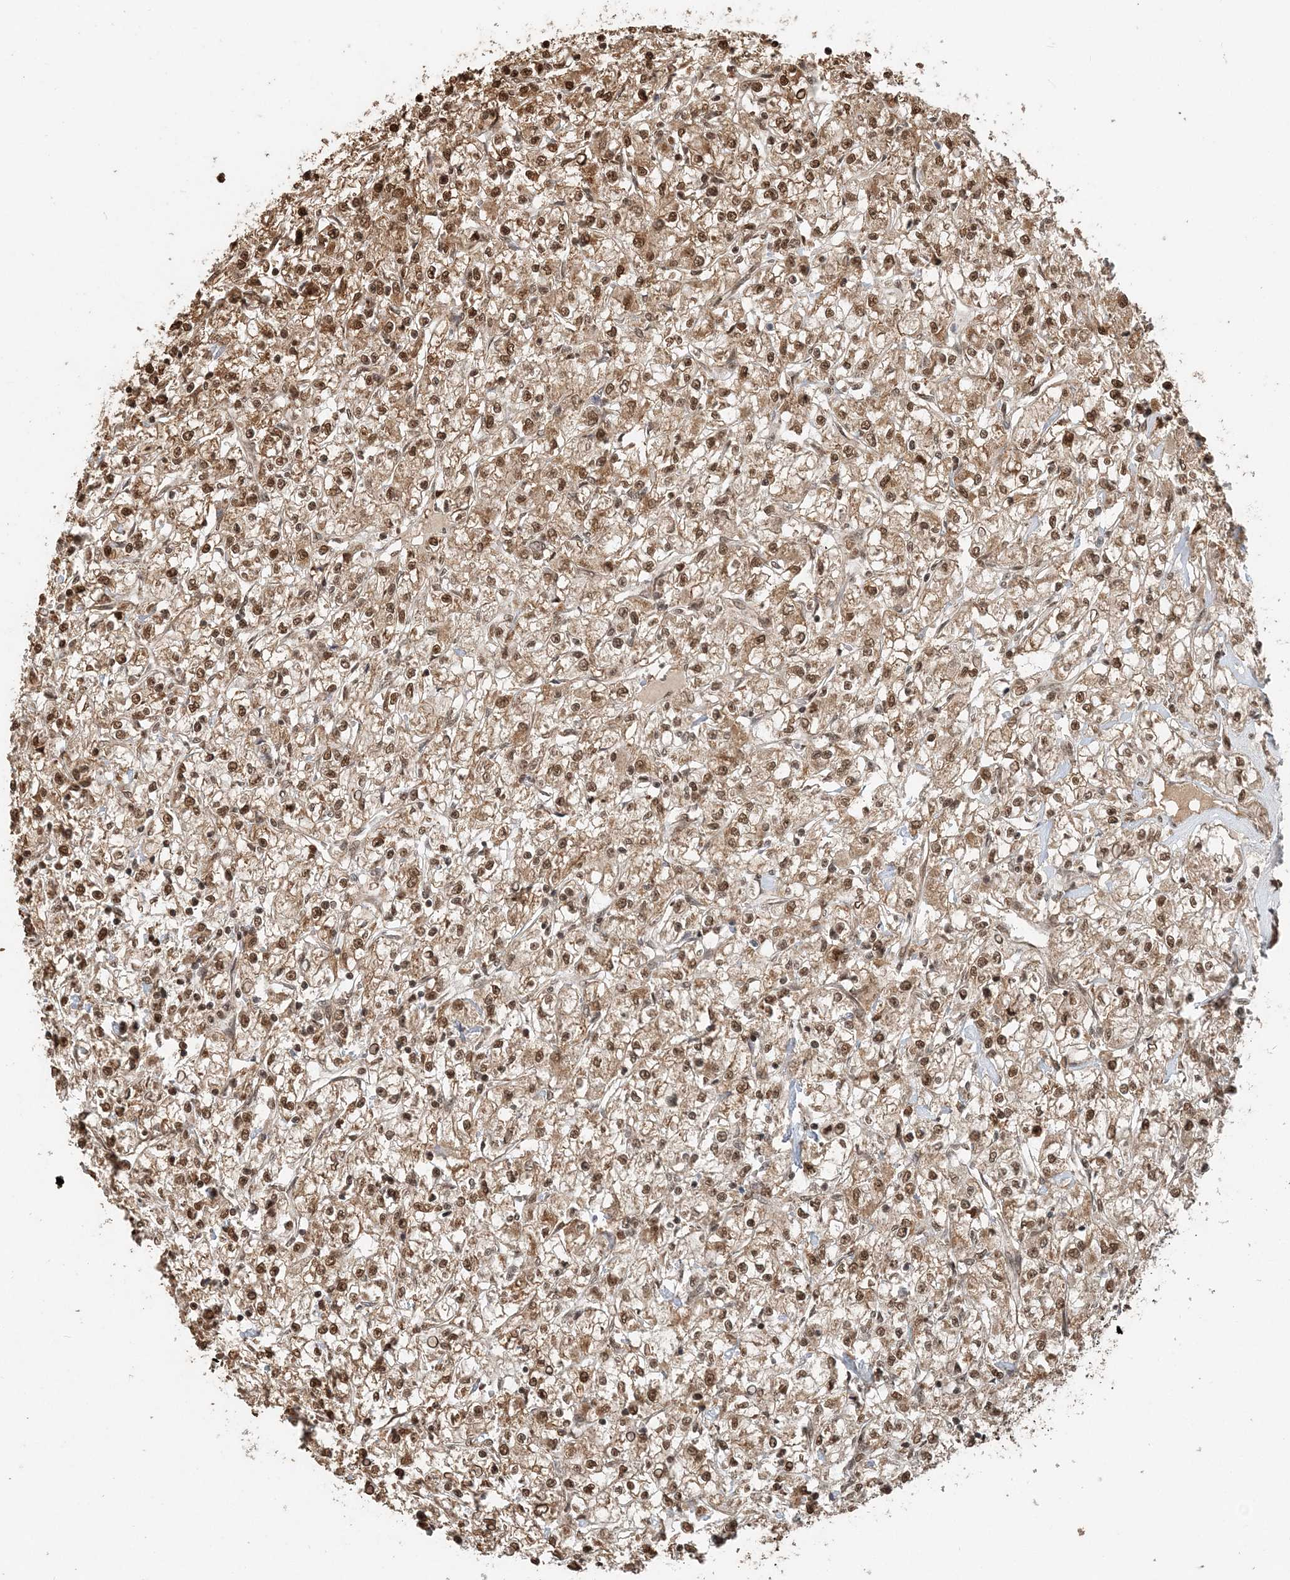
{"staining": {"intensity": "moderate", "quantity": ">75%", "location": "cytoplasmic/membranous,nuclear"}, "tissue": "renal cancer", "cell_type": "Tumor cells", "image_type": "cancer", "snomed": [{"axis": "morphology", "description": "Adenocarcinoma, NOS"}, {"axis": "topography", "description": "Kidney"}], "caption": "IHC micrograph of neoplastic tissue: adenocarcinoma (renal) stained using IHC displays medium levels of moderate protein expression localized specifically in the cytoplasmic/membranous and nuclear of tumor cells, appearing as a cytoplasmic/membranous and nuclear brown color.", "gene": "ARHGAP35", "patient": {"sex": "female", "age": 59}}